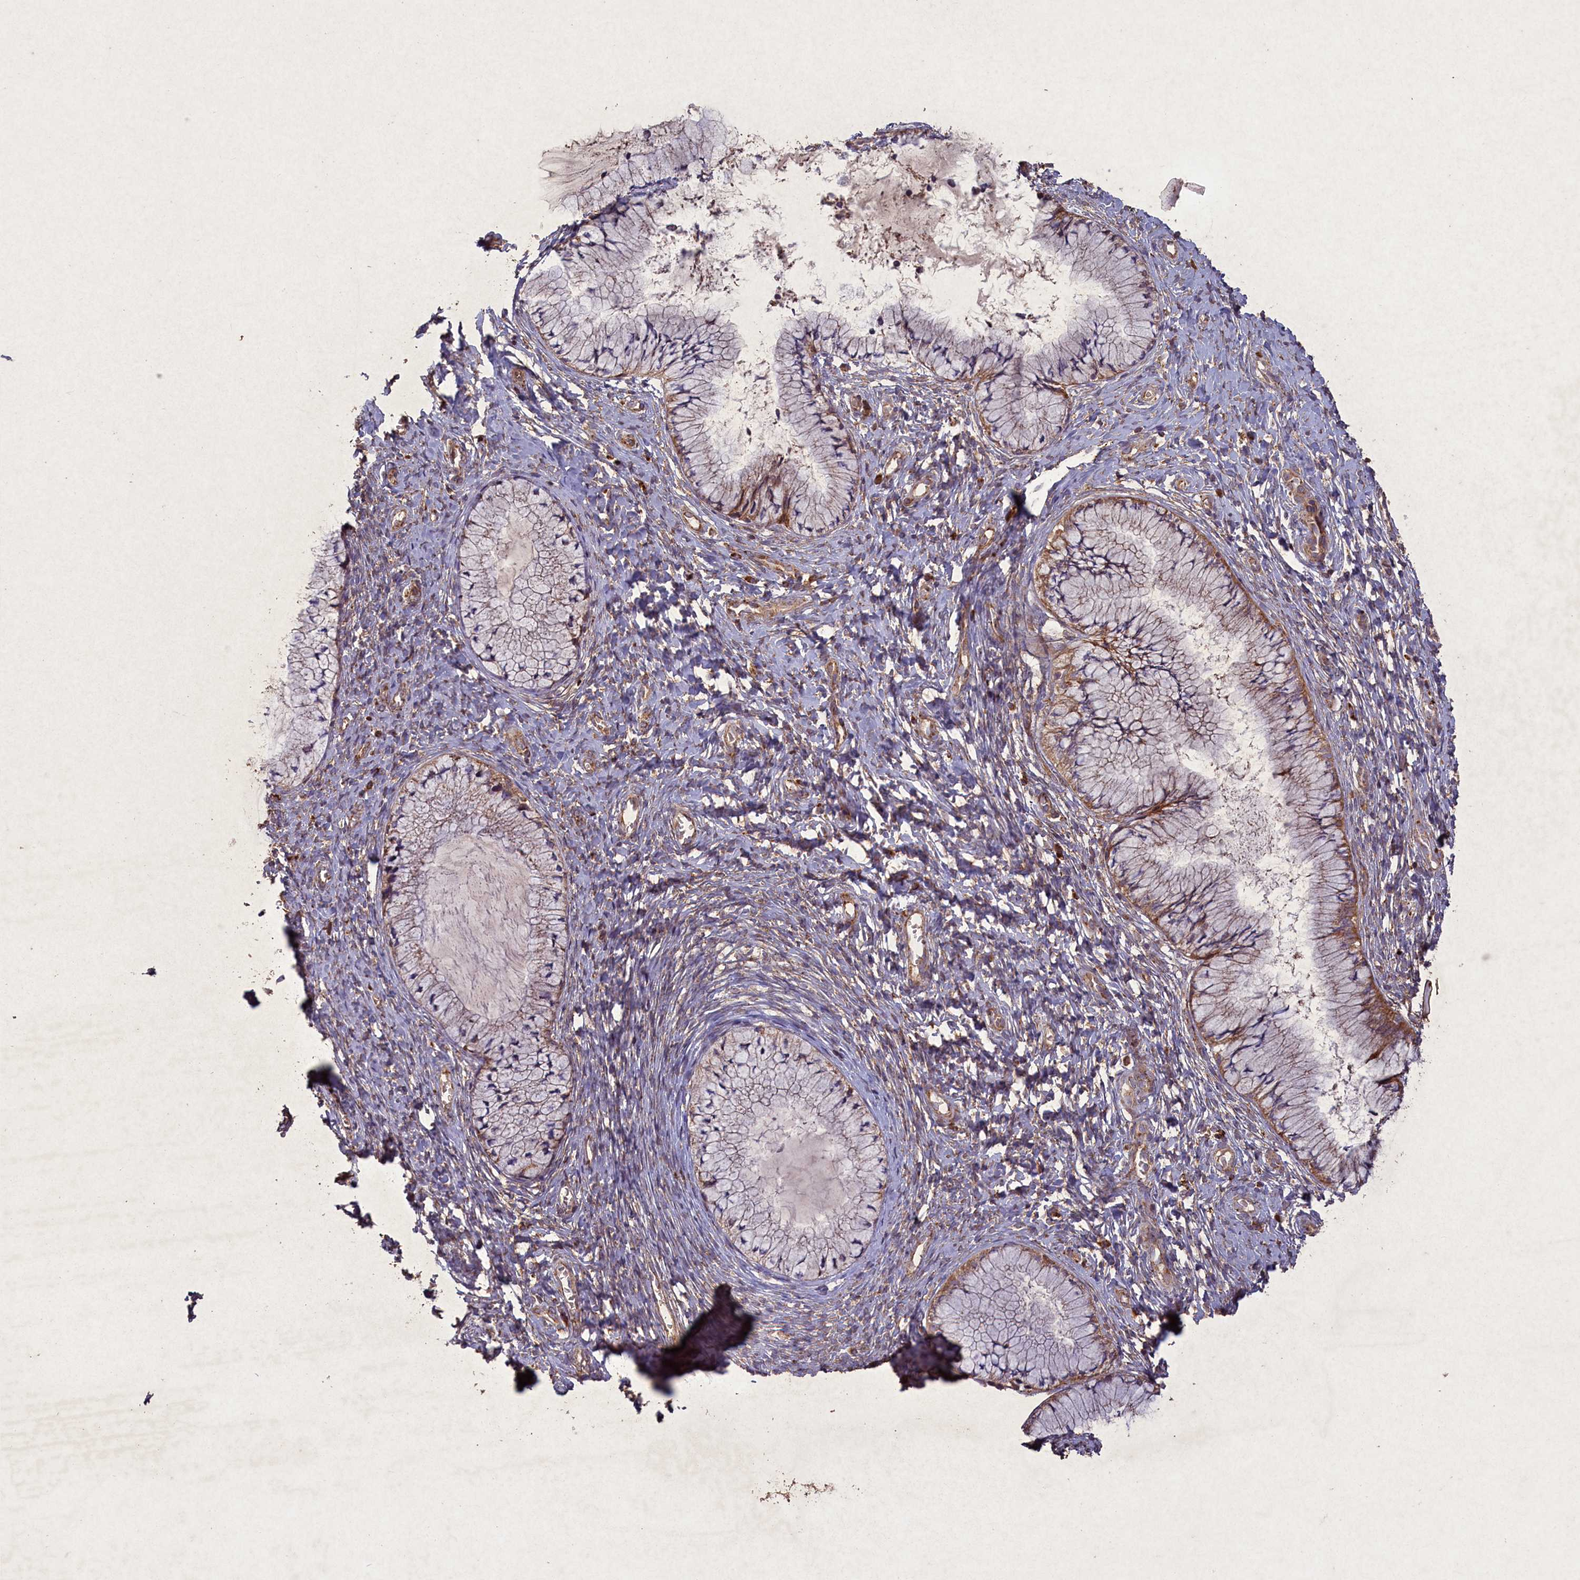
{"staining": {"intensity": "moderate", "quantity": "25%-75%", "location": "cytoplasmic/membranous"}, "tissue": "cervix", "cell_type": "Glandular cells", "image_type": "normal", "snomed": [{"axis": "morphology", "description": "Normal tissue, NOS"}, {"axis": "topography", "description": "Cervix"}], "caption": "Immunohistochemistry of benign human cervix shows medium levels of moderate cytoplasmic/membranous expression in about 25%-75% of glandular cells. (IHC, brightfield microscopy, high magnification).", "gene": "CIAO2B", "patient": {"sex": "female", "age": 42}}